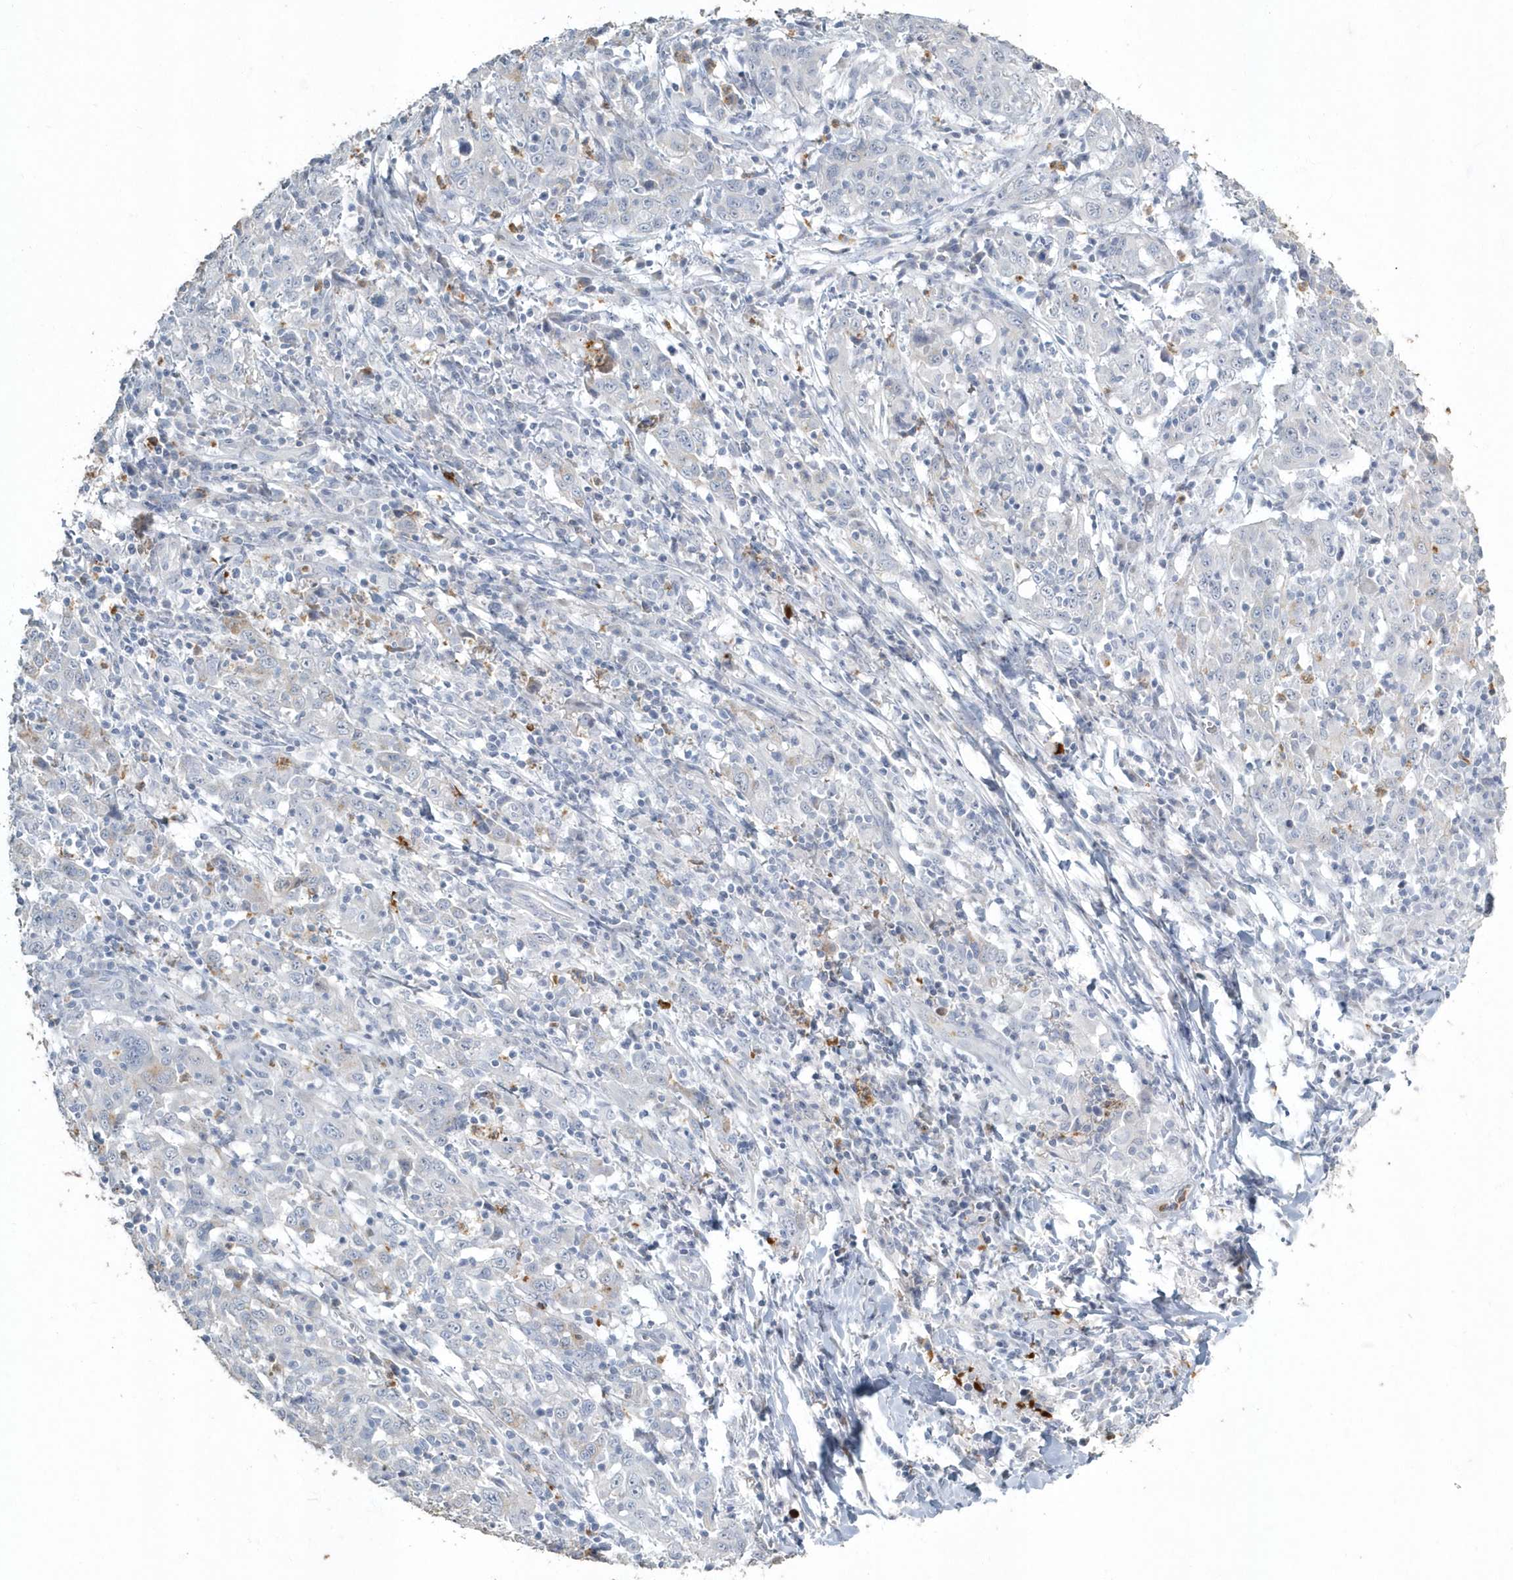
{"staining": {"intensity": "negative", "quantity": "none", "location": "none"}, "tissue": "cervical cancer", "cell_type": "Tumor cells", "image_type": "cancer", "snomed": [{"axis": "morphology", "description": "Squamous cell carcinoma, NOS"}, {"axis": "topography", "description": "Cervix"}], "caption": "Human cervical cancer stained for a protein using immunohistochemistry (IHC) exhibits no expression in tumor cells.", "gene": "MYOT", "patient": {"sex": "female", "age": 46}}